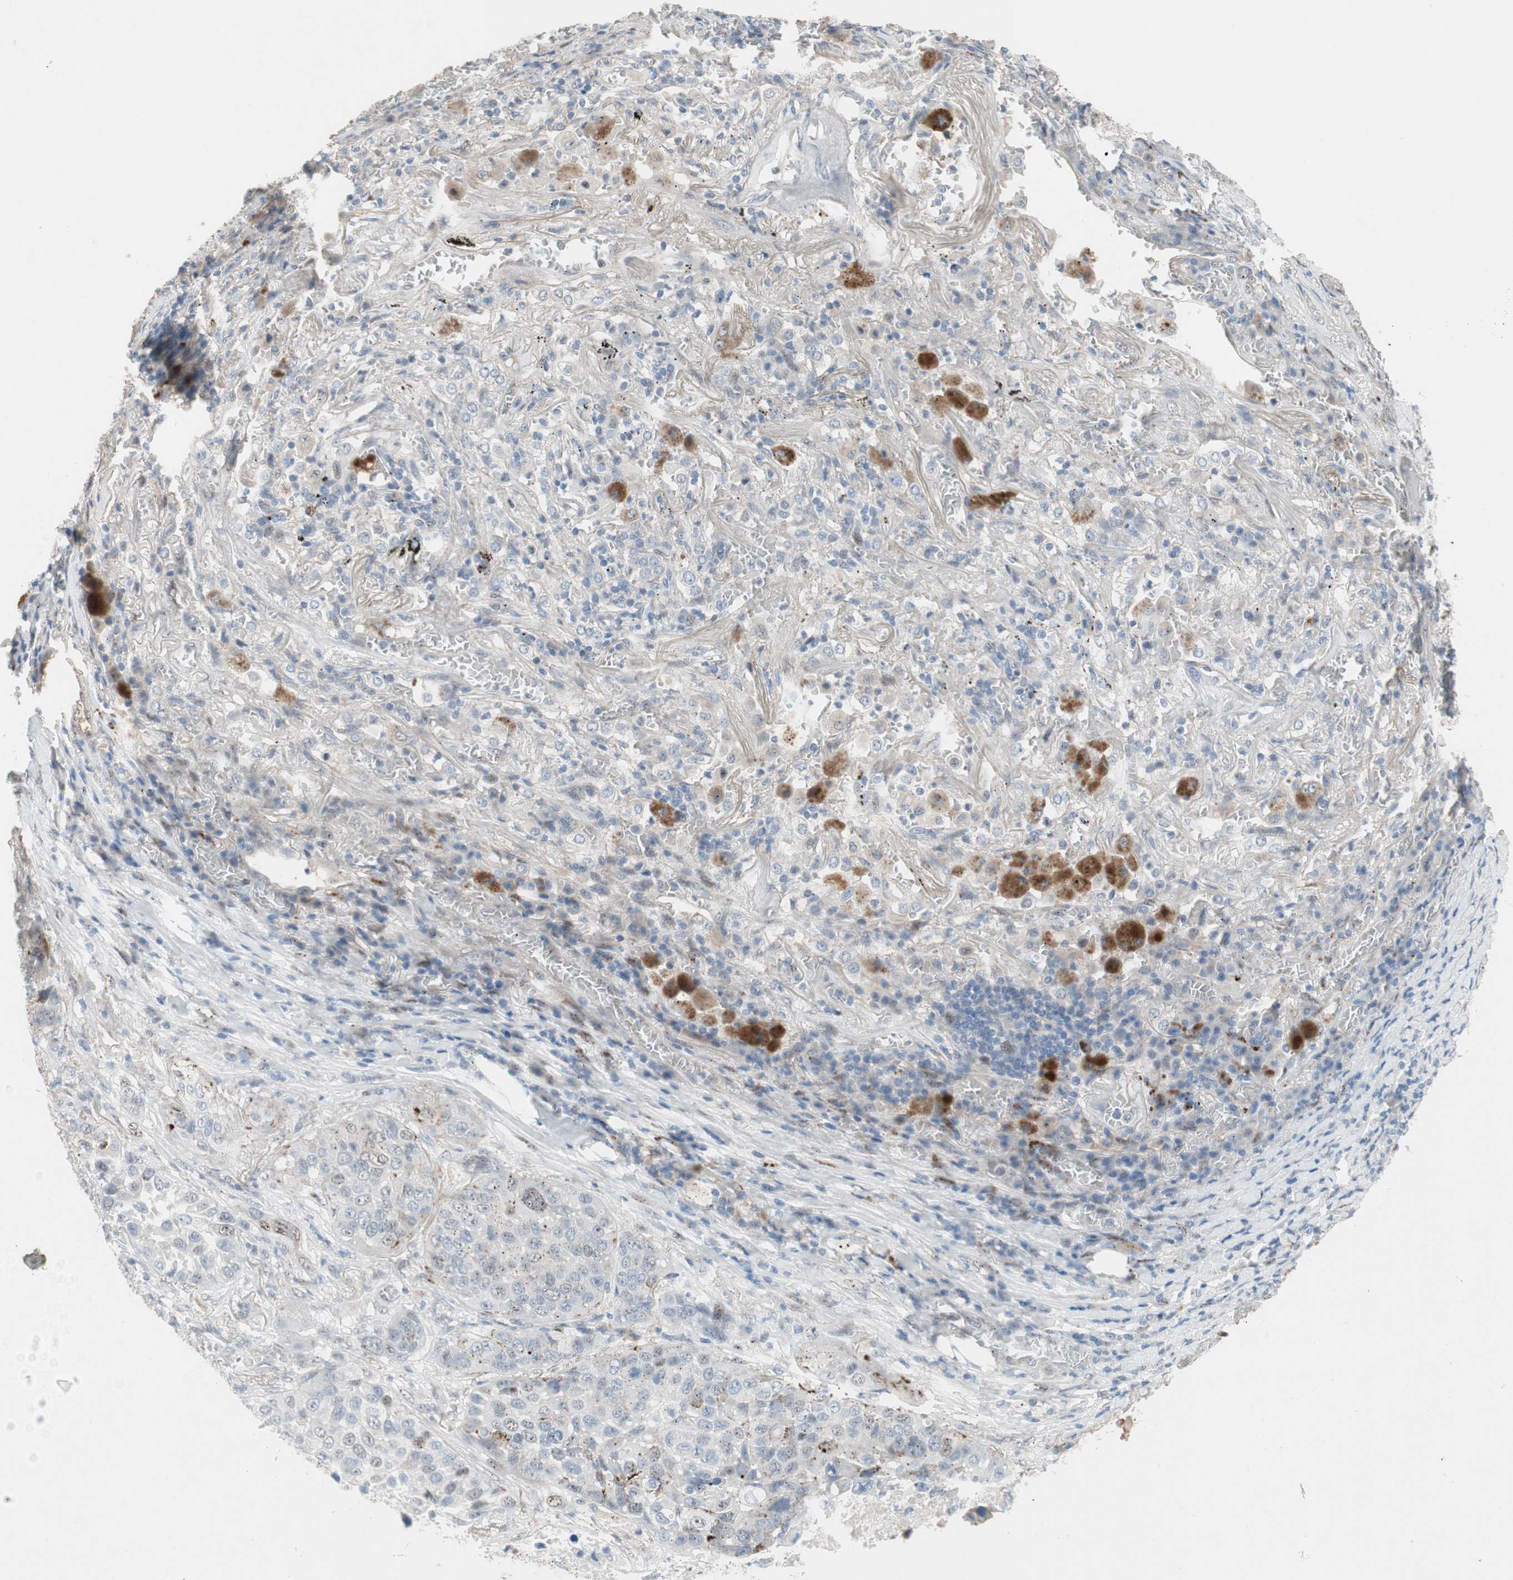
{"staining": {"intensity": "weak", "quantity": "25%-75%", "location": "cytoplasmic/membranous,nuclear"}, "tissue": "lung cancer", "cell_type": "Tumor cells", "image_type": "cancer", "snomed": [{"axis": "morphology", "description": "Squamous cell carcinoma, NOS"}, {"axis": "topography", "description": "Lung"}], "caption": "Lung cancer (squamous cell carcinoma) tissue displays weak cytoplasmic/membranous and nuclear staining in approximately 25%-75% of tumor cells, visualized by immunohistochemistry. (DAB (3,3'-diaminobenzidine) = brown stain, brightfield microscopy at high magnification).", "gene": "CAND2", "patient": {"sex": "male", "age": 57}}